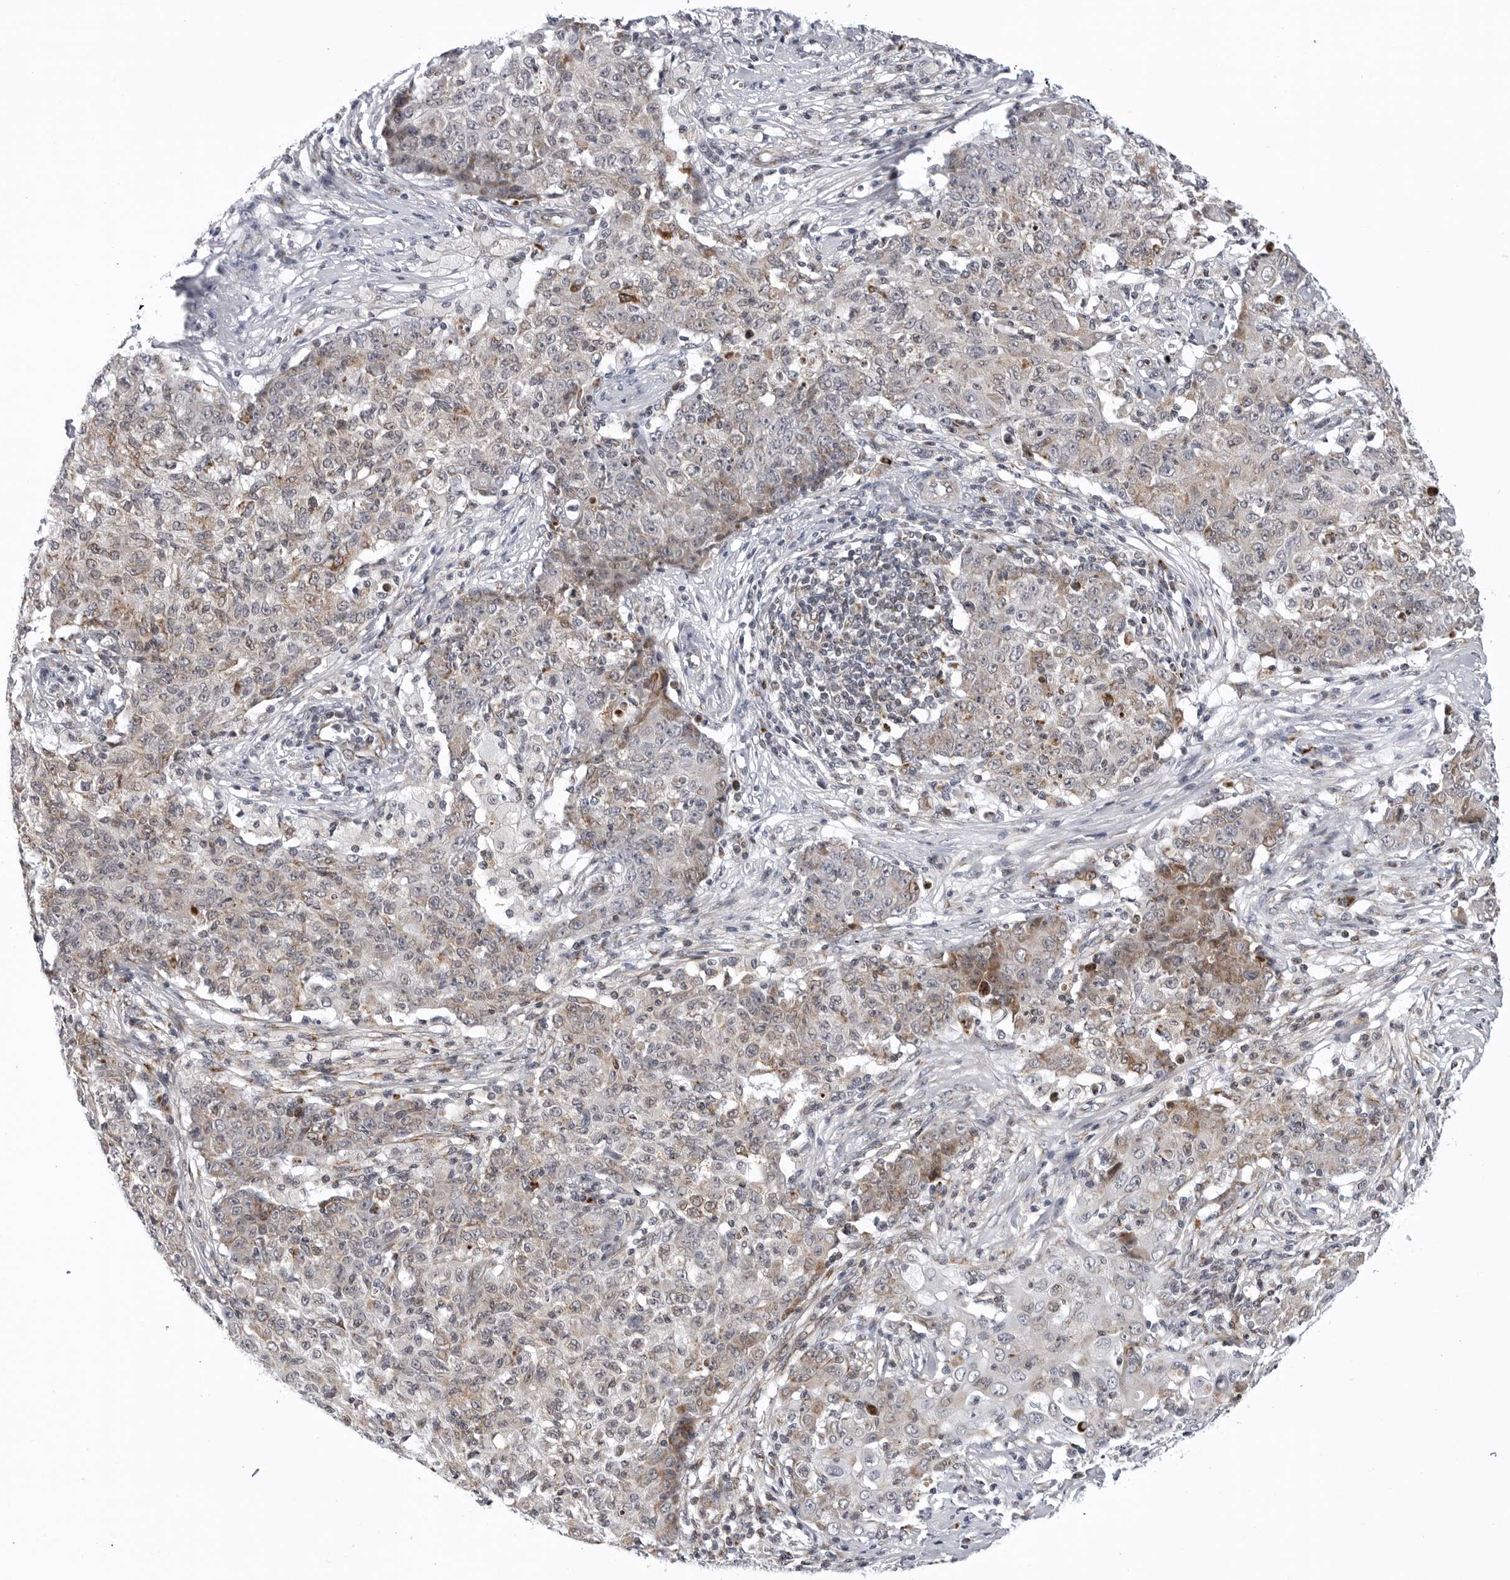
{"staining": {"intensity": "weak", "quantity": "<25%", "location": "cytoplasmic/membranous"}, "tissue": "ovarian cancer", "cell_type": "Tumor cells", "image_type": "cancer", "snomed": [{"axis": "morphology", "description": "Carcinoma, endometroid"}, {"axis": "topography", "description": "Ovary"}], "caption": "This image is of endometroid carcinoma (ovarian) stained with immunohistochemistry to label a protein in brown with the nuclei are counter-stained blue. There is no positivity in tumor cells.", "gene": "CDK20", "patient": {"sex": "female", "age": 42}}